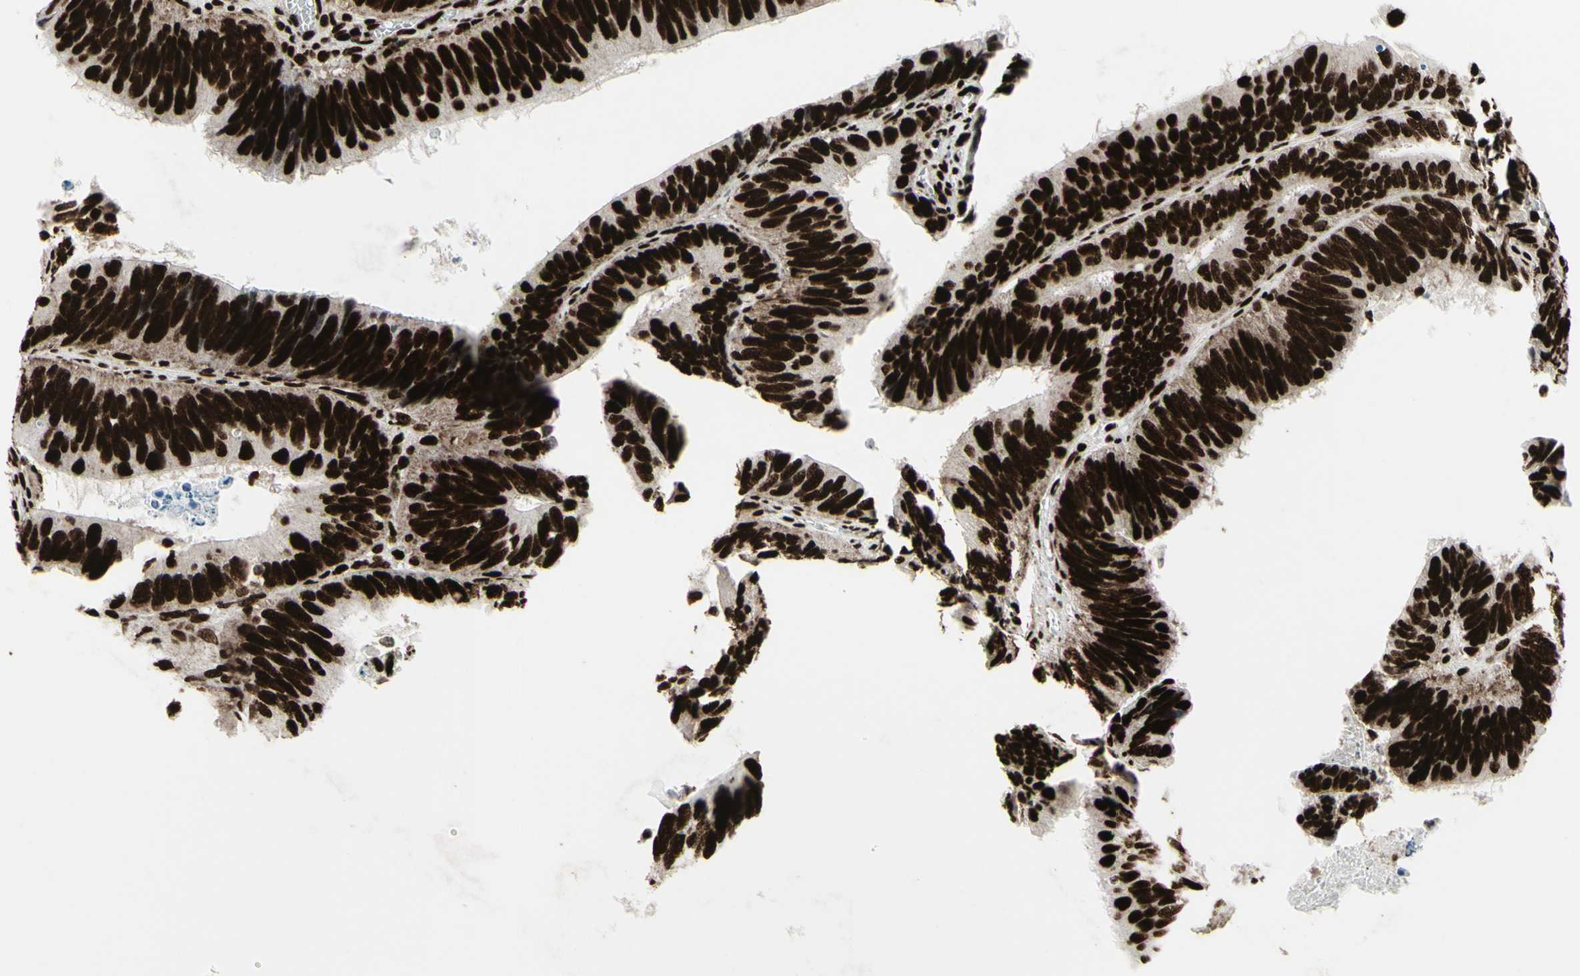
{"staining": {"intensity": "strong", "quantity": ">75%", "location": "nuclear"}, "tissue": "colorectal cancer", "cell_type": "Tumor cells", "image_type": "cancer", "snomed": [{"axis": "morphology", "description": "Adenocarcinoma, NOS"}, {"axis": "topography", "description": "Colon"}], "caption": "There is high levels of strong nuclear expression in tumor cells of adenocarcinoma (colorectal), as demonstrated by immunohistochemical staining (brown color).", "gene": "U2AF2", "patient": {"sex": "male", "age": 72}}